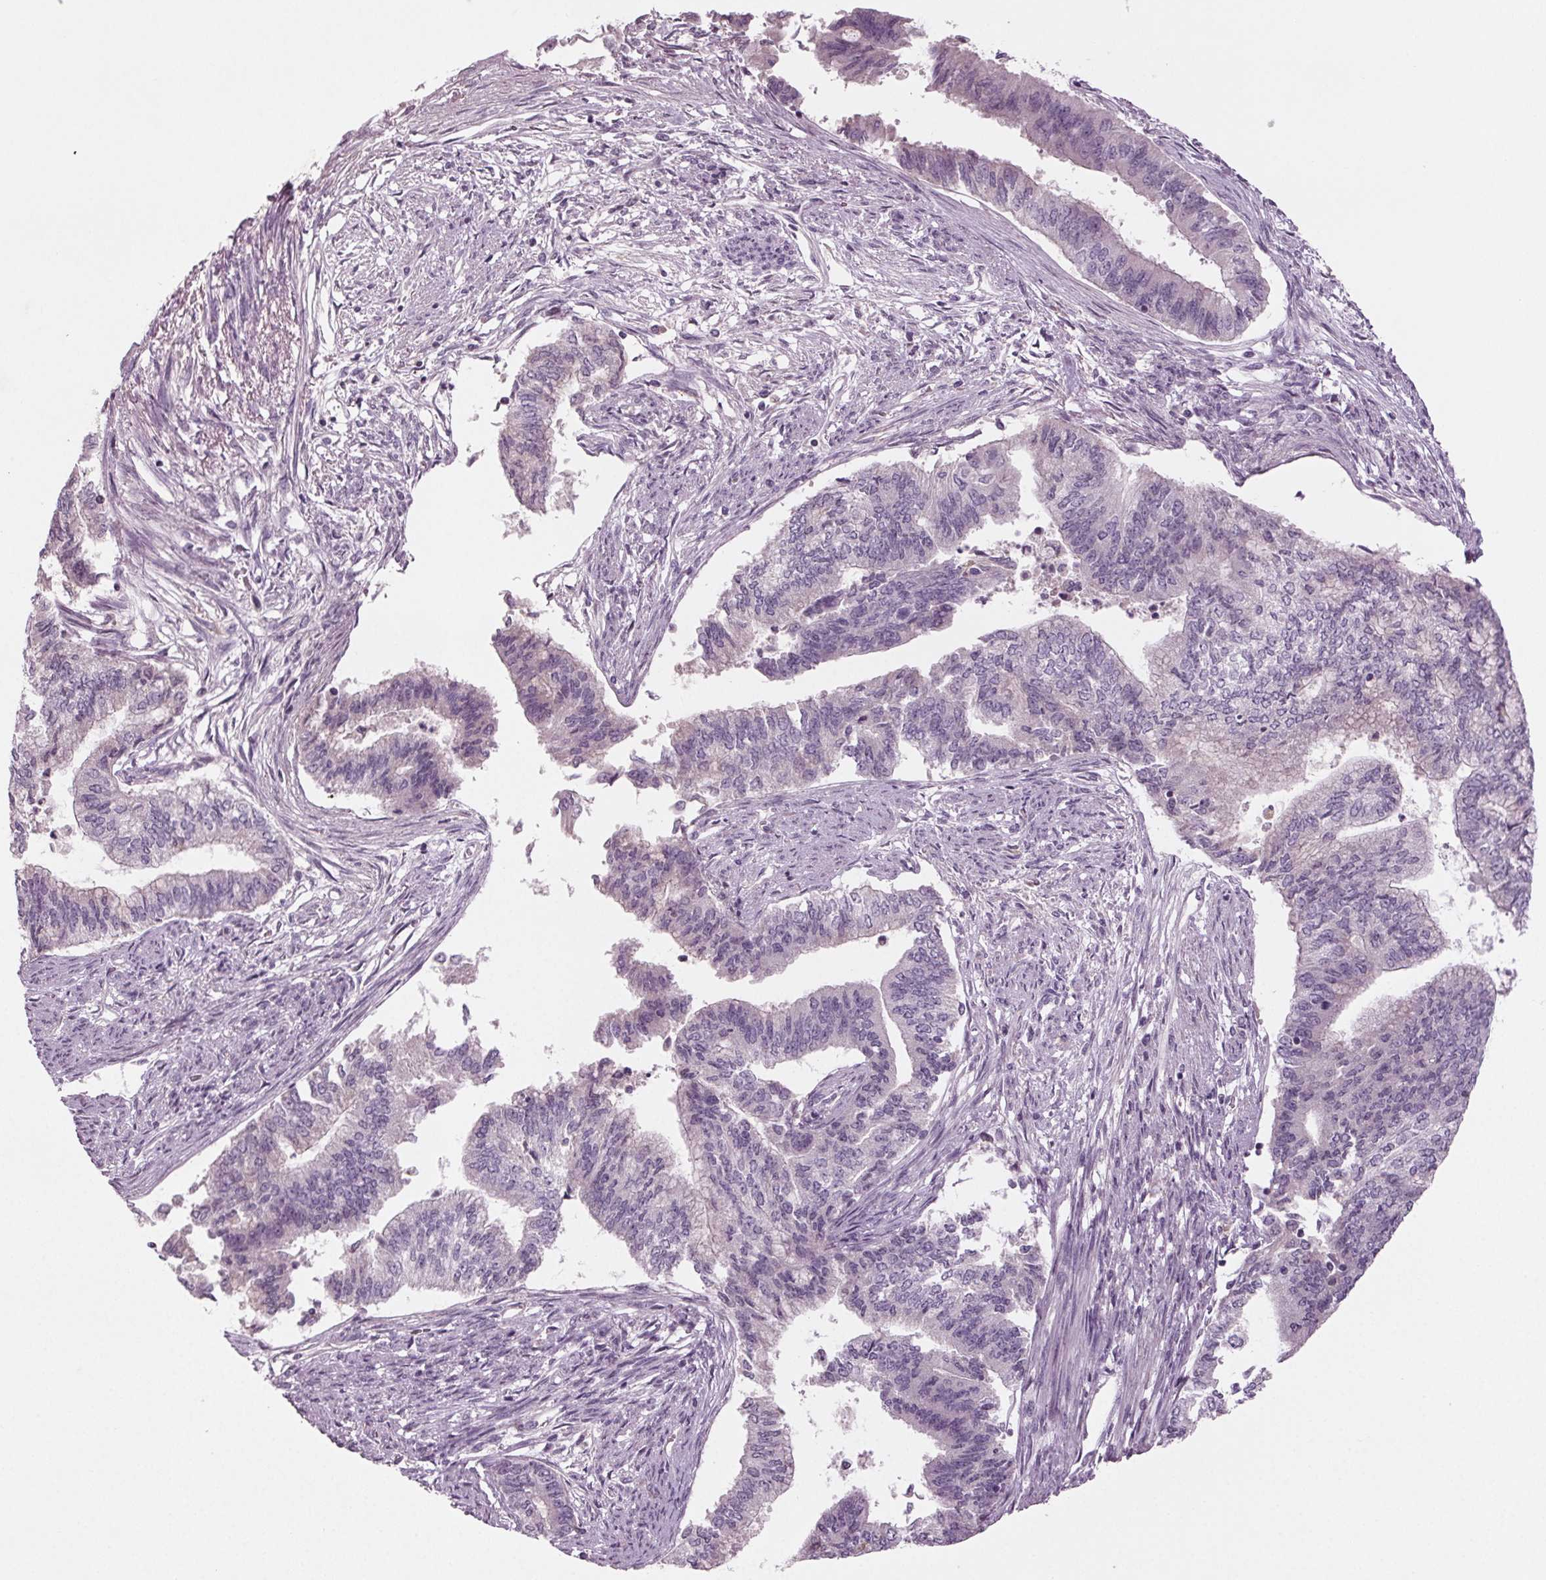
{"staining": {"intensity": "negative", "quantity": "none", "location": "none"}, "tissue": "endometrial cancer", "cell_type": "Tumor cells", "image_type": "cancer", "snomed": [{"axis": "morphology", "description": "Adenocarcinoma, NOS"}, {"axis": "topography", "description": "Endometrium"}], "caption": "DAB immunohistochemical staining of endometrial adenocarcinoma exhibits no significant staining in tumor cells.", "gene": "BHLHE22", "patient": {"sex": "female", "age": 65}}